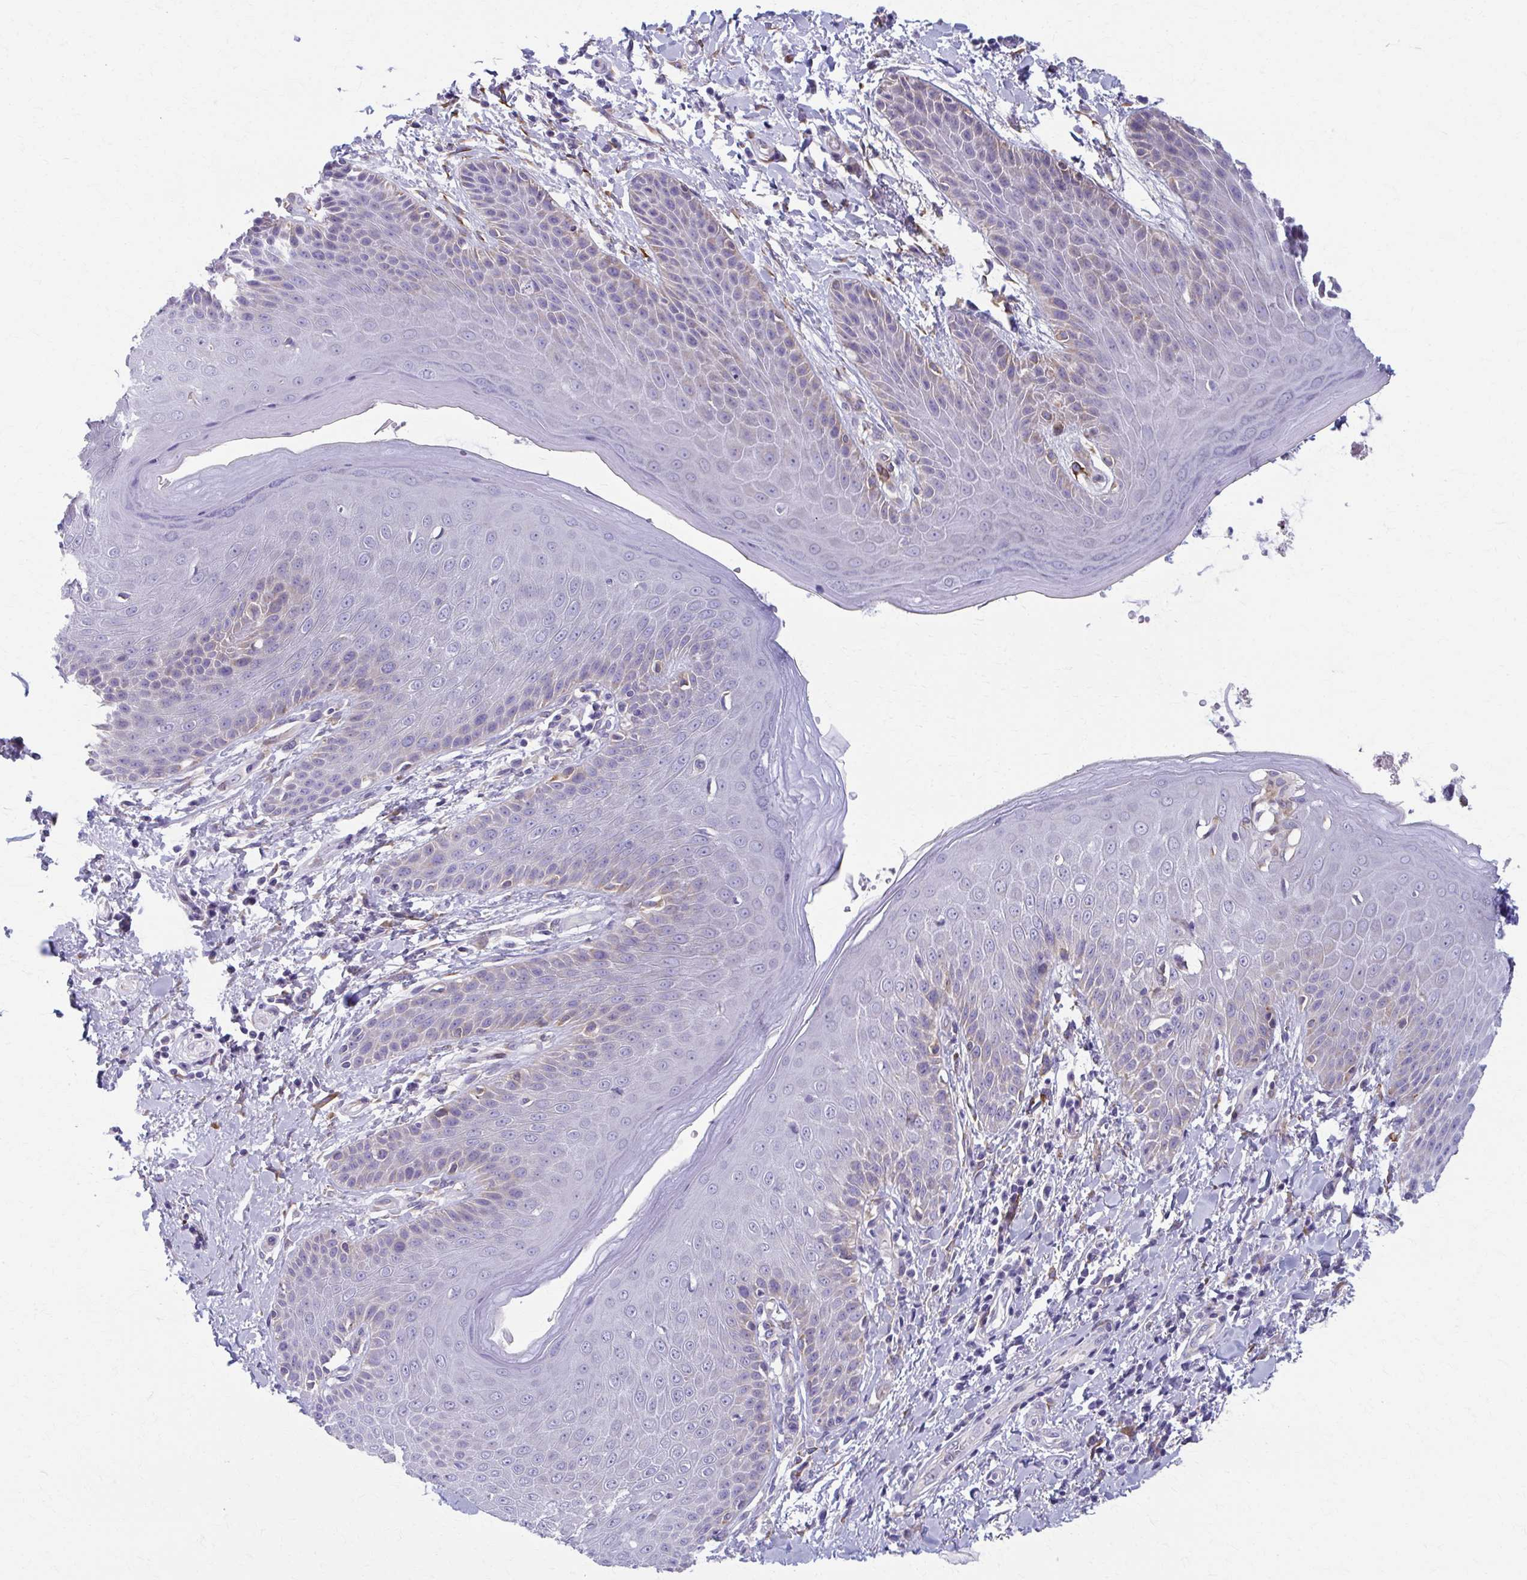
{"staining": {"intensity": "negative", "quantity": "none", "location": "none"}, "tissue": "skin", "cell_type": "Epidermal cells", "image_type": "normal", "snomed": [{"axis": "morphology", "description": "Normal tissue, NOS"}, {"axis": "topography", "description": "Anal"}, {"axis": "topography", "description": "Peripheral nerve tissue"}], "caption": "Immunohistochemical staining of normal skin demonstrates no significant expression in epidermal cells. (Stains: DAB (3,3'-diaminobenzidine) IHC with hematoxylin counter stain, Microscopy: brightfield microscopy at high magnification).", "gene": "SPATS2L", "patient": {"sex": "male", "age": 51}}